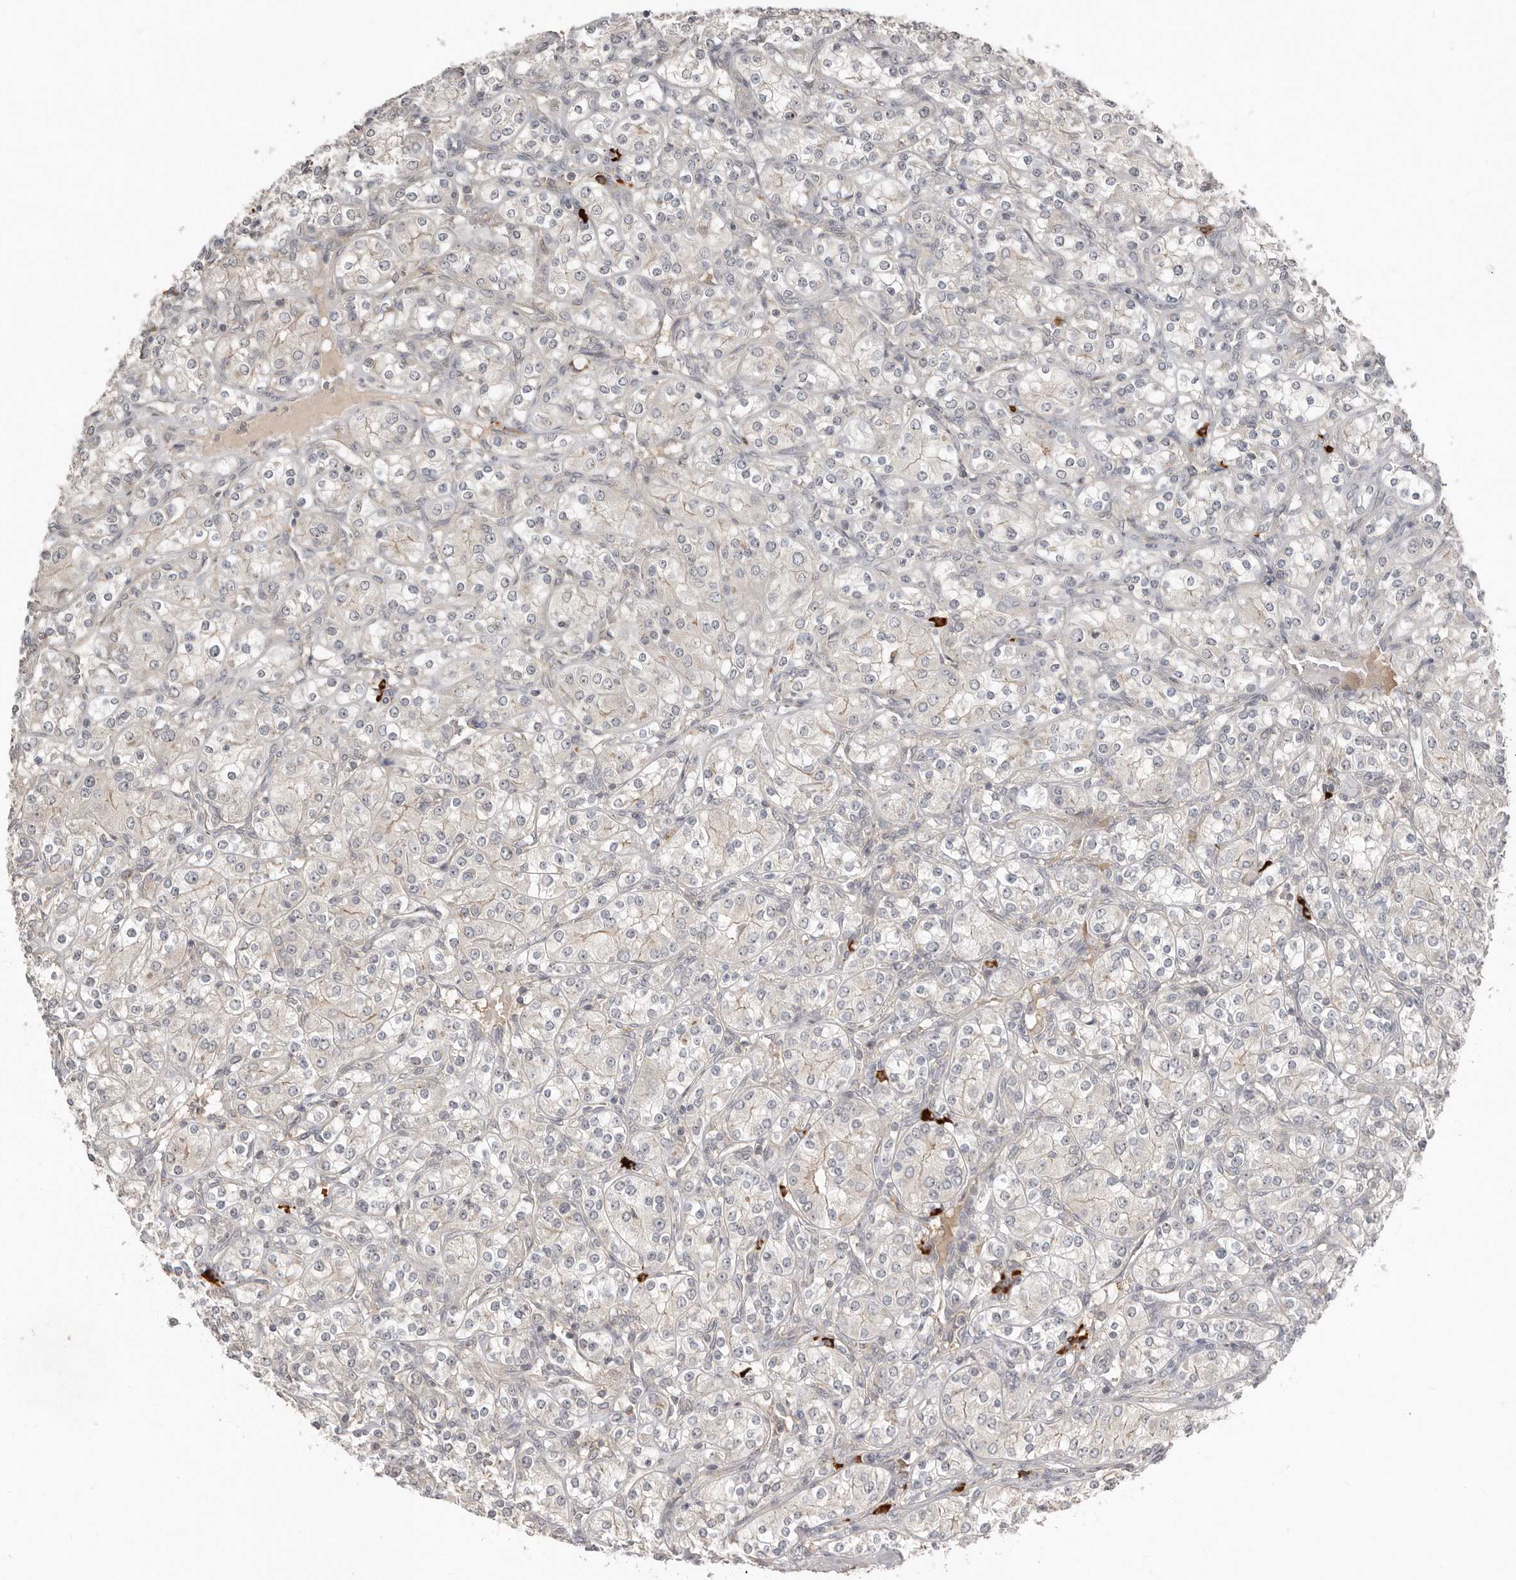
{"staining": {"intensity": "negative", "quantity": "none", "location": "none"}, "tissue": "renal cancer", "cell_type": "Tumor cells", "image_type": "cancer", "snomed": [{"axis": "morphology", "description": "Adenocarcinoma, NOS"}, {"axis": "topography", "description": "Kidney"}], "caption": "Immunohistochemical staining of human adenocarcinoma (renal) shows no significant positivity in tumor cells.", "gene": "TEAD3", "patient": {"sex": "male", "age": 77}}